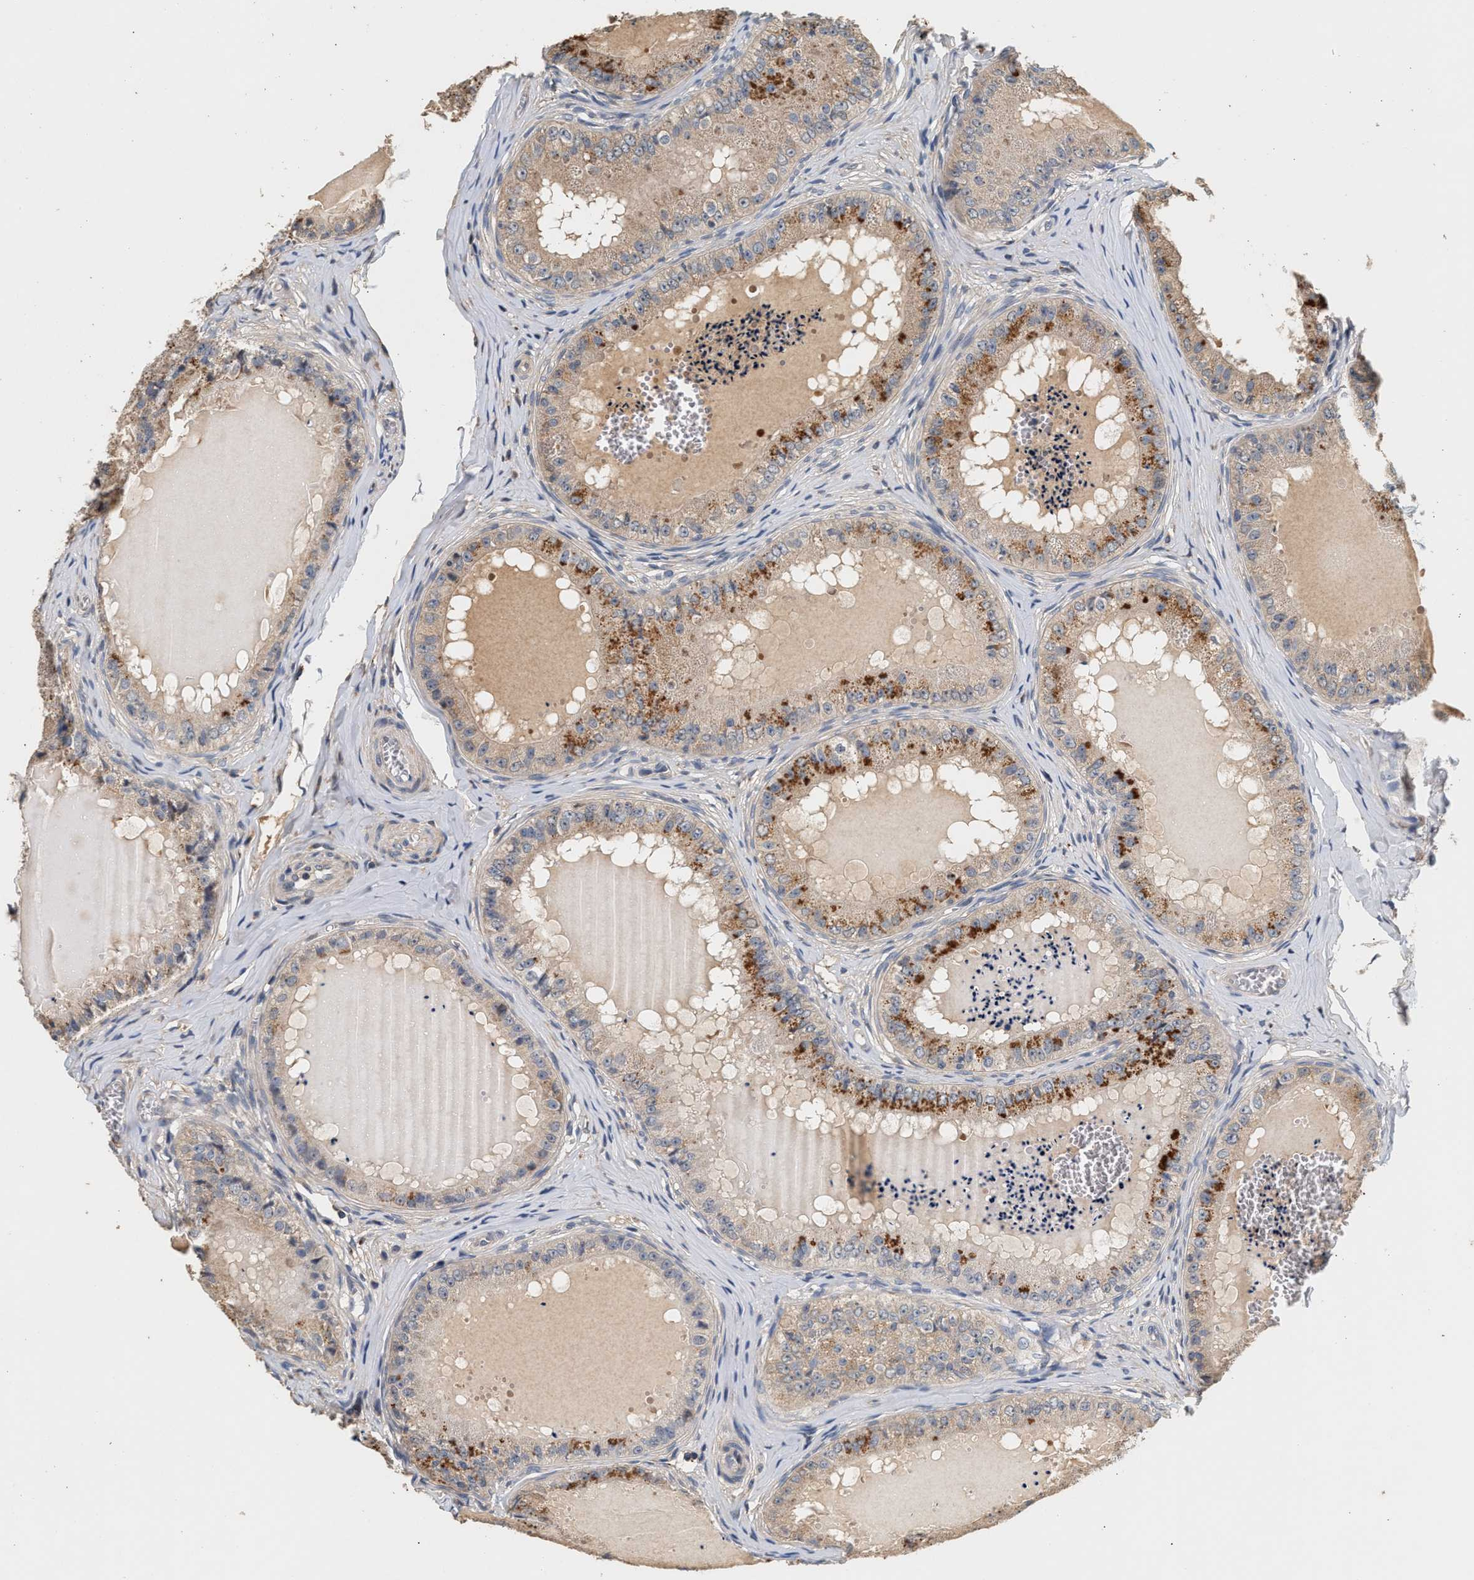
{"staining": {"intensity": "moderate", "quantity": "25%-75%", "location": "cytoplasmic/membranous"}, "tissue": "epididymis", "cell_type": "Glandular cells", "image_type": "normal", "snomed": [{"axis": "morphology", "description": "Normal tissue, NOS"}, {"axis": "topography", "description": "Epididymis"}], "caption": "IHC micrograph of normal epididymis stained for a protein (brown), which reveals medium levels of moderate cytoplasmic/membranous expression in about 25%-75% of glandular cells.", "gene": "PTGR3", "patient": {"sex": "male", "age": 31}}